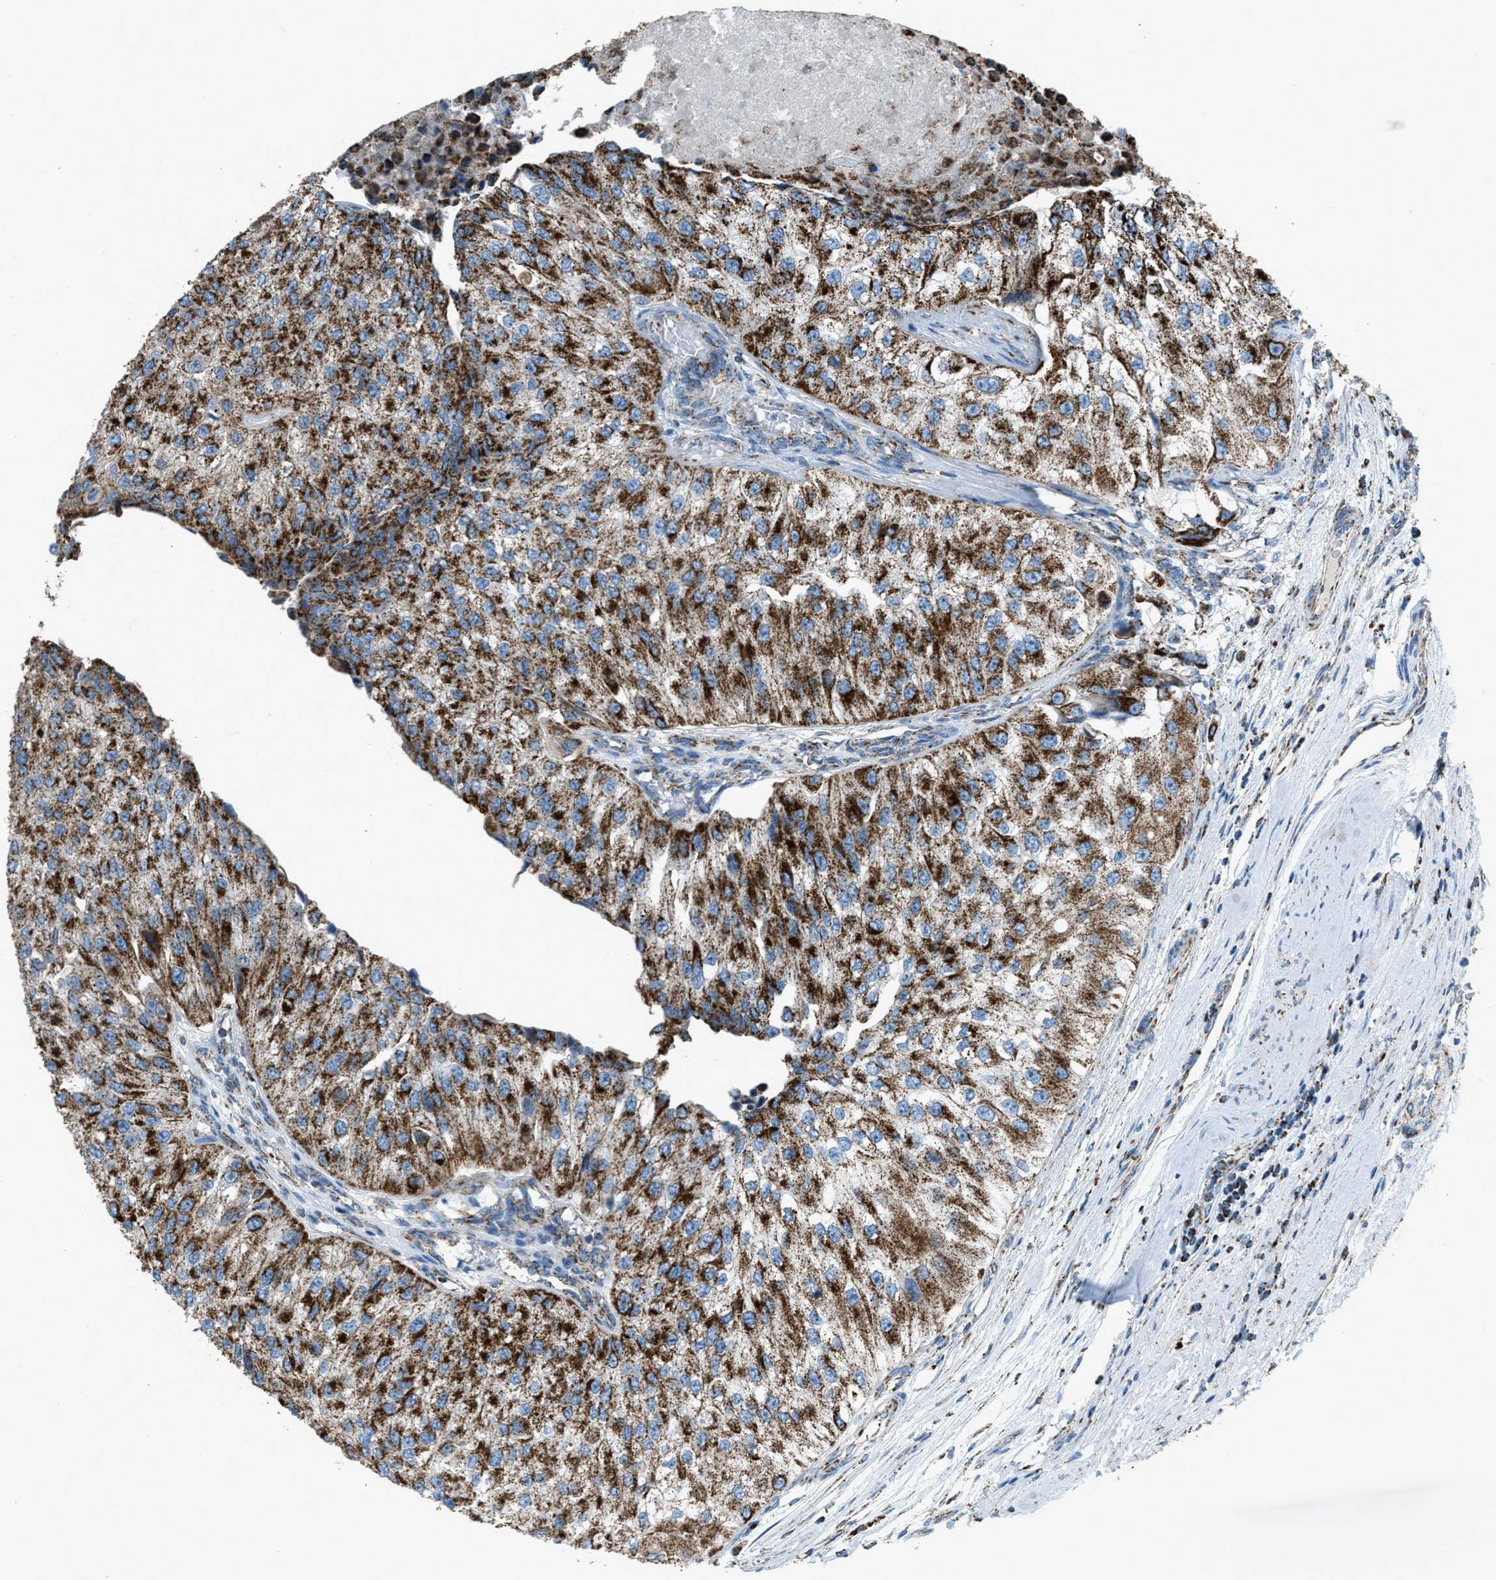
{"staining": {"intensity": "strong", "quantity": ">75%", "location": "cytoplasmic/membranous"}, "tissue": "urothelial cancer", "cell_type": "Tumor cells", "image_type": "cancer", "snomed": [{"axis": "morphology", "description": "Urothelial carcinoma, High grade"}, {"axis": "topography", "description": "Kidney"}, {"axis": "topography", "description": "Urinary bladder"}], "caption": "Protein expression analysis of human urothelial cancer reveals strong cytoplasmic/membranous staining in approximately >75% of tumor cells.", "gene": "MDH2", "patient": {"sex": "male", "age": 77}}